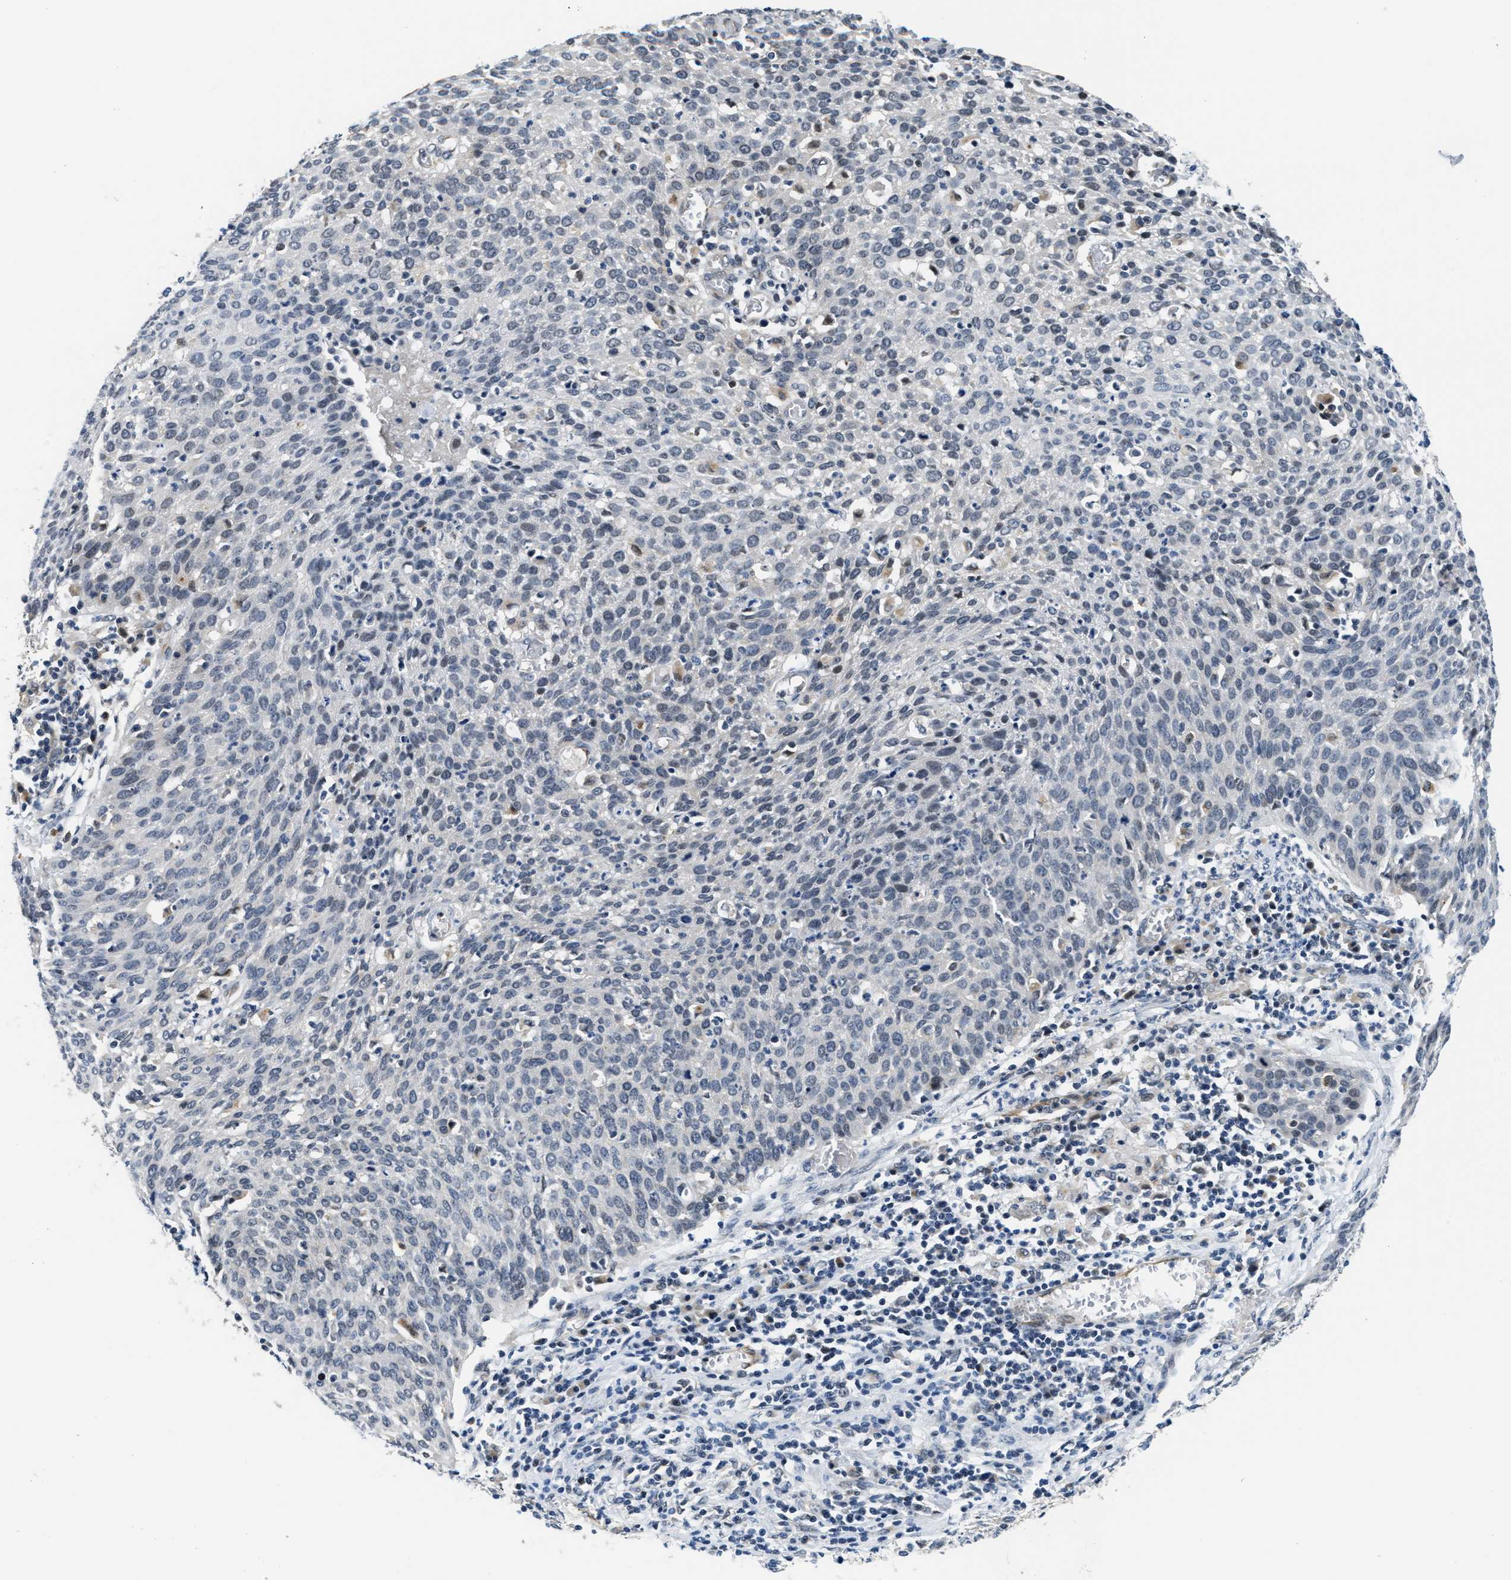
{"staining": {"intensity": "negative", "quantity": "none", "location": "none"}, "tissue": "cervical cancer", "cell_type": "Tumor cells", "image_type": "cancer", "snomed": [{"axis": "morphology", "description": "Squamous cell carcinoma, NOS"}, {"axis": "topography", "description": "Cervix"}], "caption": "High magnification brightfield microscopy of cervical cancer (squamous cell carcinoma) stained with DAB (3,3'-diaminobenzidine) (brown) and counterstained with hematoxylin (blue): tumor cells show no significant expression.", "gene": "PPM1H", "patient": {"sex": "female", "age": 38}}